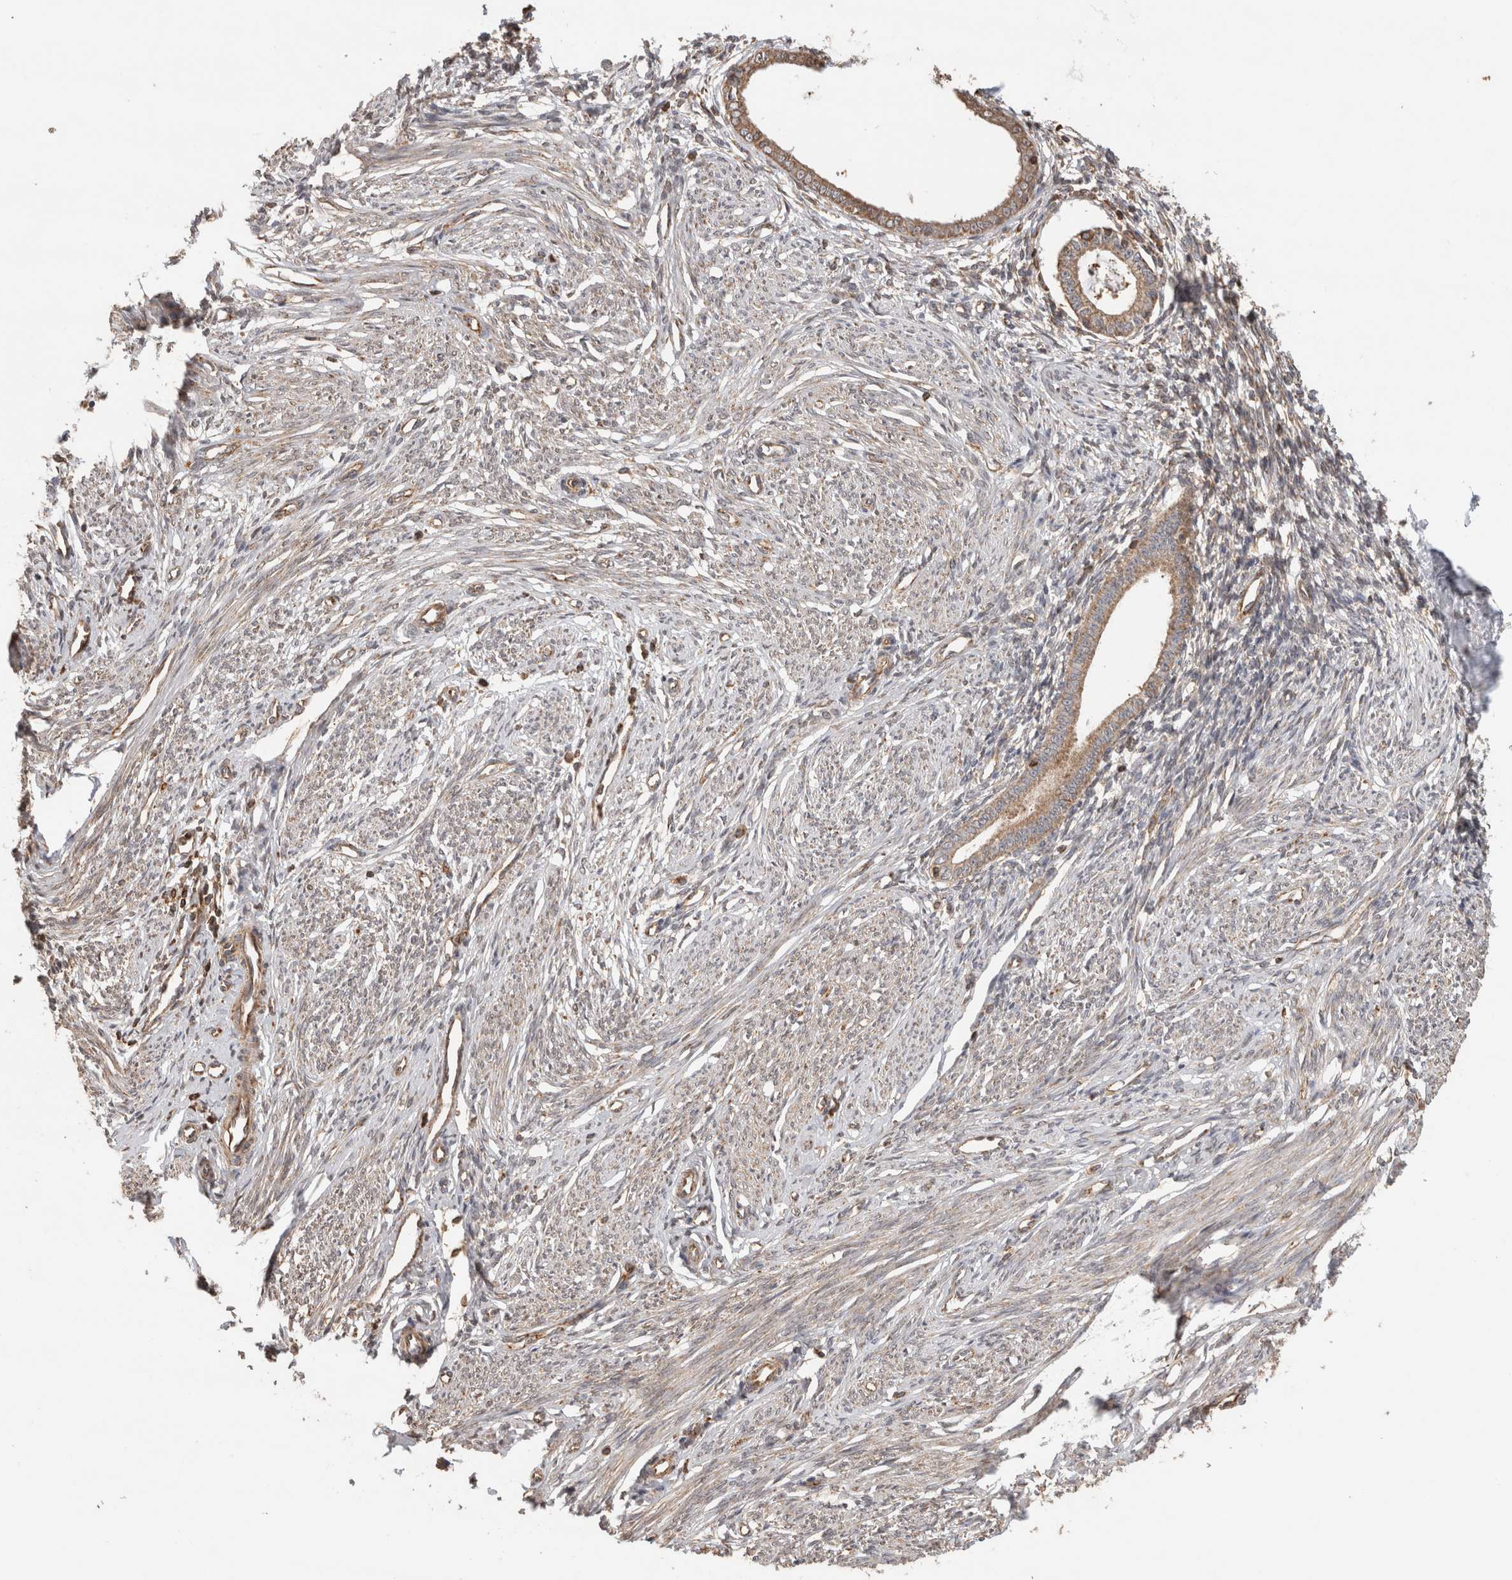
{"staining": {"intensity": "negative", "quantity": "none", "location": "none"}, "tissue": "endometrium", "cell_type": "Cells in endometrial stroma", "image_type": "normal", "snomed": [{"axis": "morphology", "description": "Normal tissue, NOS"}, {"axis": "topography", "description": "Endometrium"}], "caption": "Micrograph shows no protein expression in cells in endometrial stroma of normal endometrium.", "gene": "IMMP2L", "patient": {"sex": "female", "age": 56}}